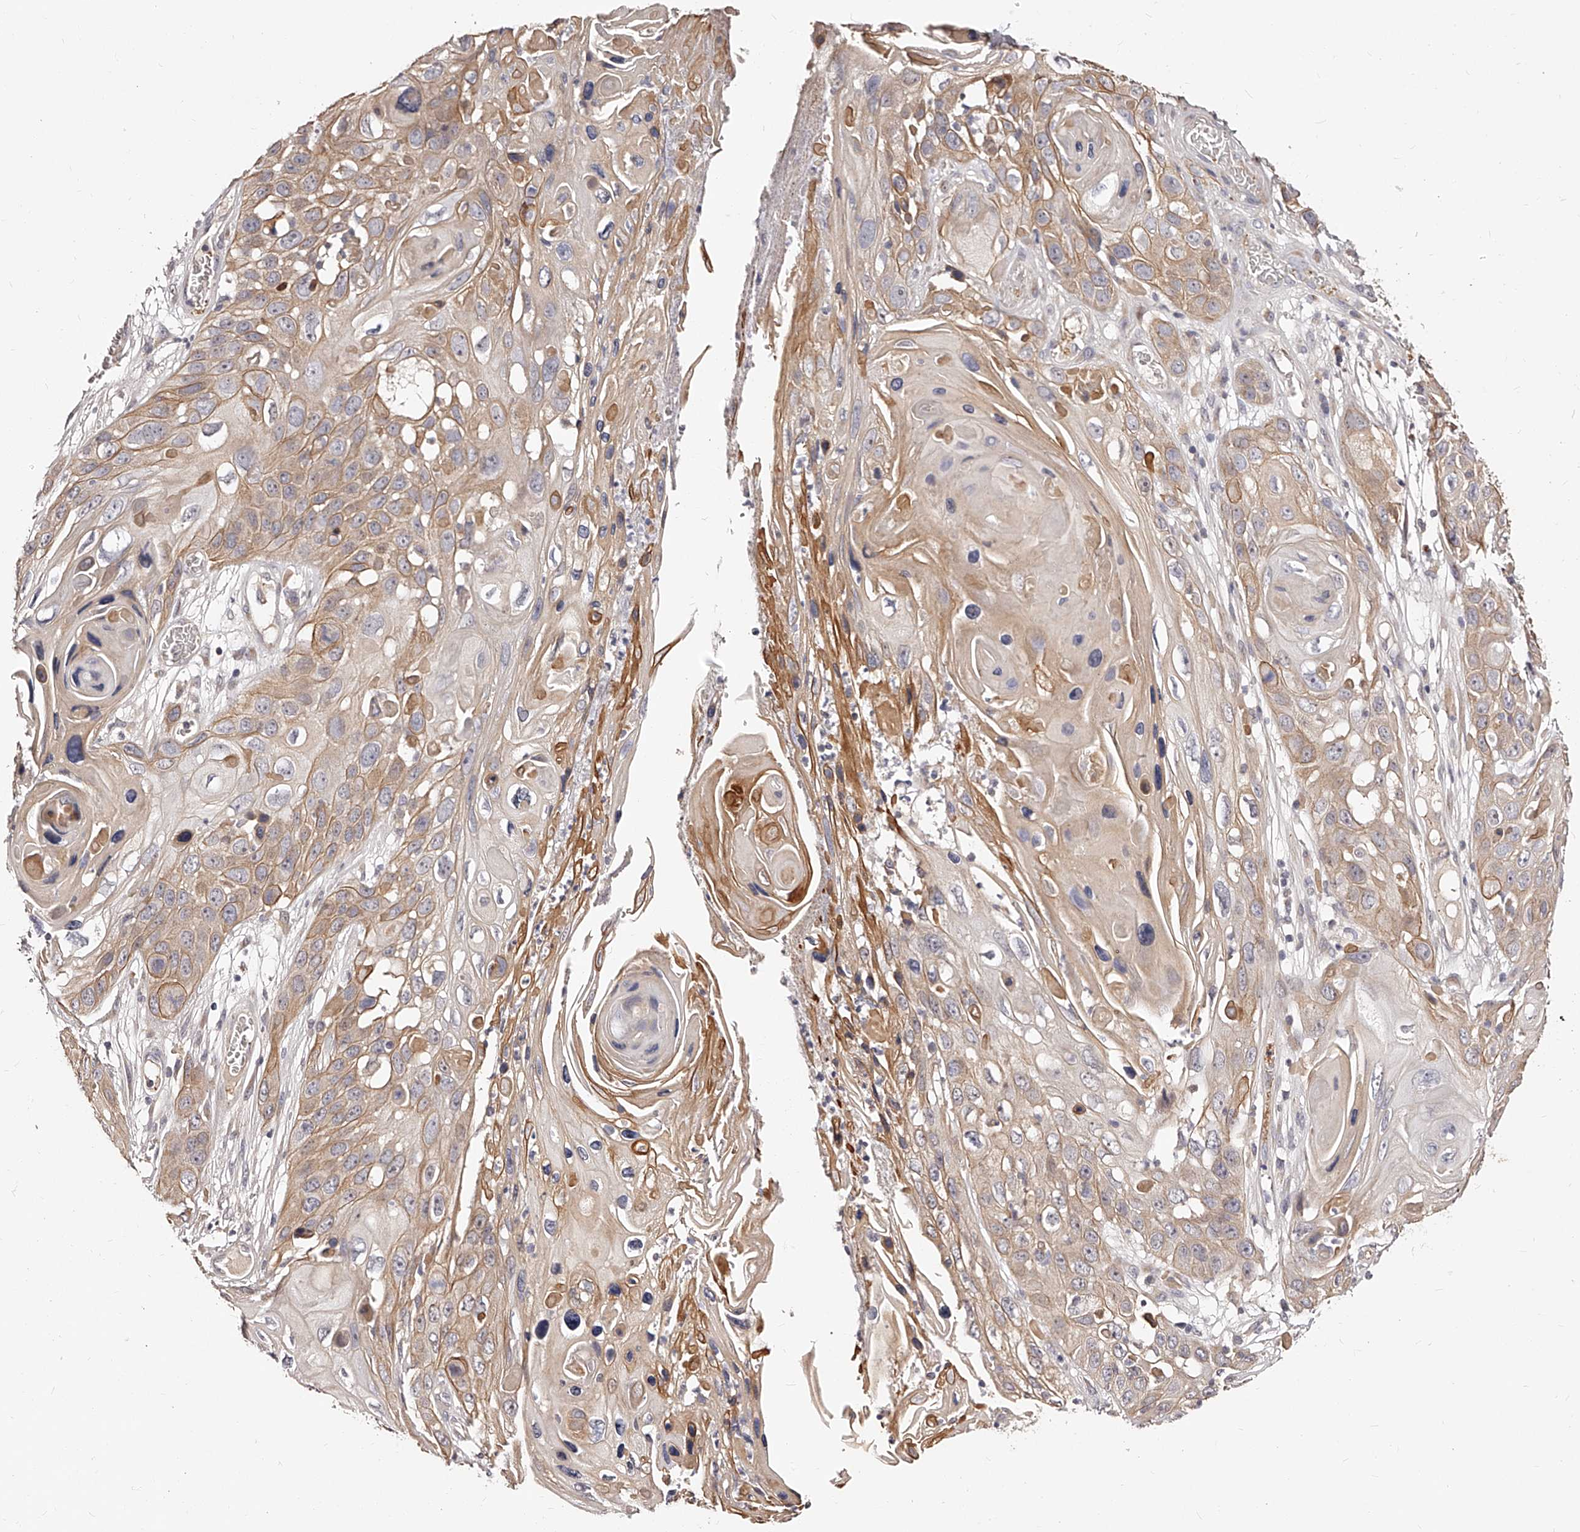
{"staining": {"intensity": "weak", "quantity": ">75%", "location": "cytoplasmic/membranous"}, "tissue": "skin cancer", "cell_type": "Tumor cells", "image_type": "cancer", "snomed": [{"axis": "morphology", "description": "Squamous cell carcinoma, NOS"}, {"axis": "topography", "description": "Skin"}], "caption": "Weak cytoplasmic/membranous protein positivity is seen in about >75% of tumor cells in skin cancer.", "gene": "ZNF502", "patient": {"sex": "male", "age": 55}}